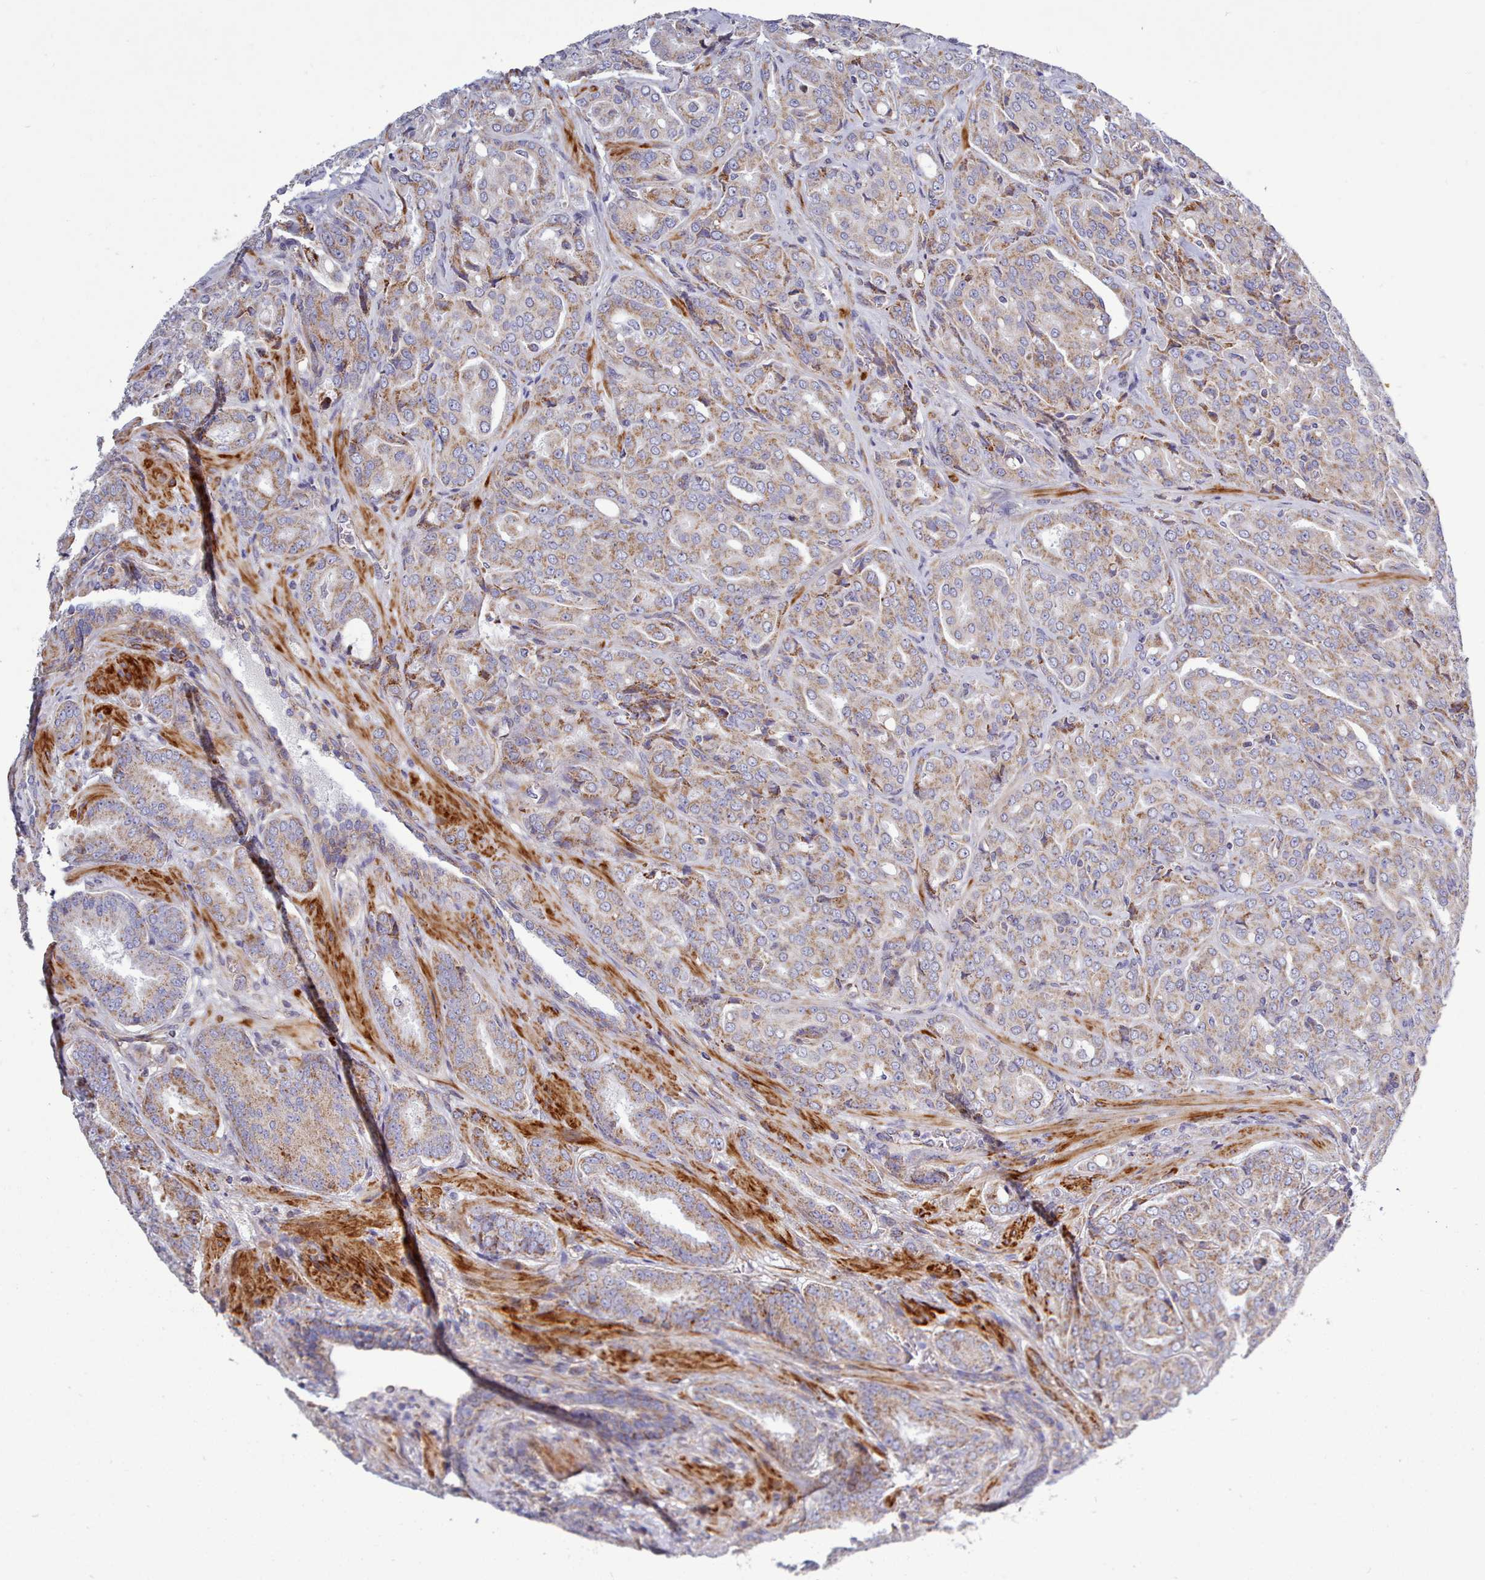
{"staining": {"intensity": "moderate", "quantity": ">75%", "location": "cytoplasmic/membranous"}, "tissue": "prostate cancer", "cell_type": "Tumor cells", "image_type": "cancer", "snomed": [{"axis": "morphology", "description": "Adenocarcinoma, High grade"}, {"axis": "topography", "description": "Prostate"}], "caption": "Moderate cytoplasmic/membranous expression is seen in approximately >75% of tumor cells in high-grade adenocarcinoma (prostate). The protein is stained brown, and the nuclei are stained in blue (DAB IHC with brightfield microscopy, high magnification).", "gene": "MRPL21", "patient": {"sex": "male", "age": 68}}